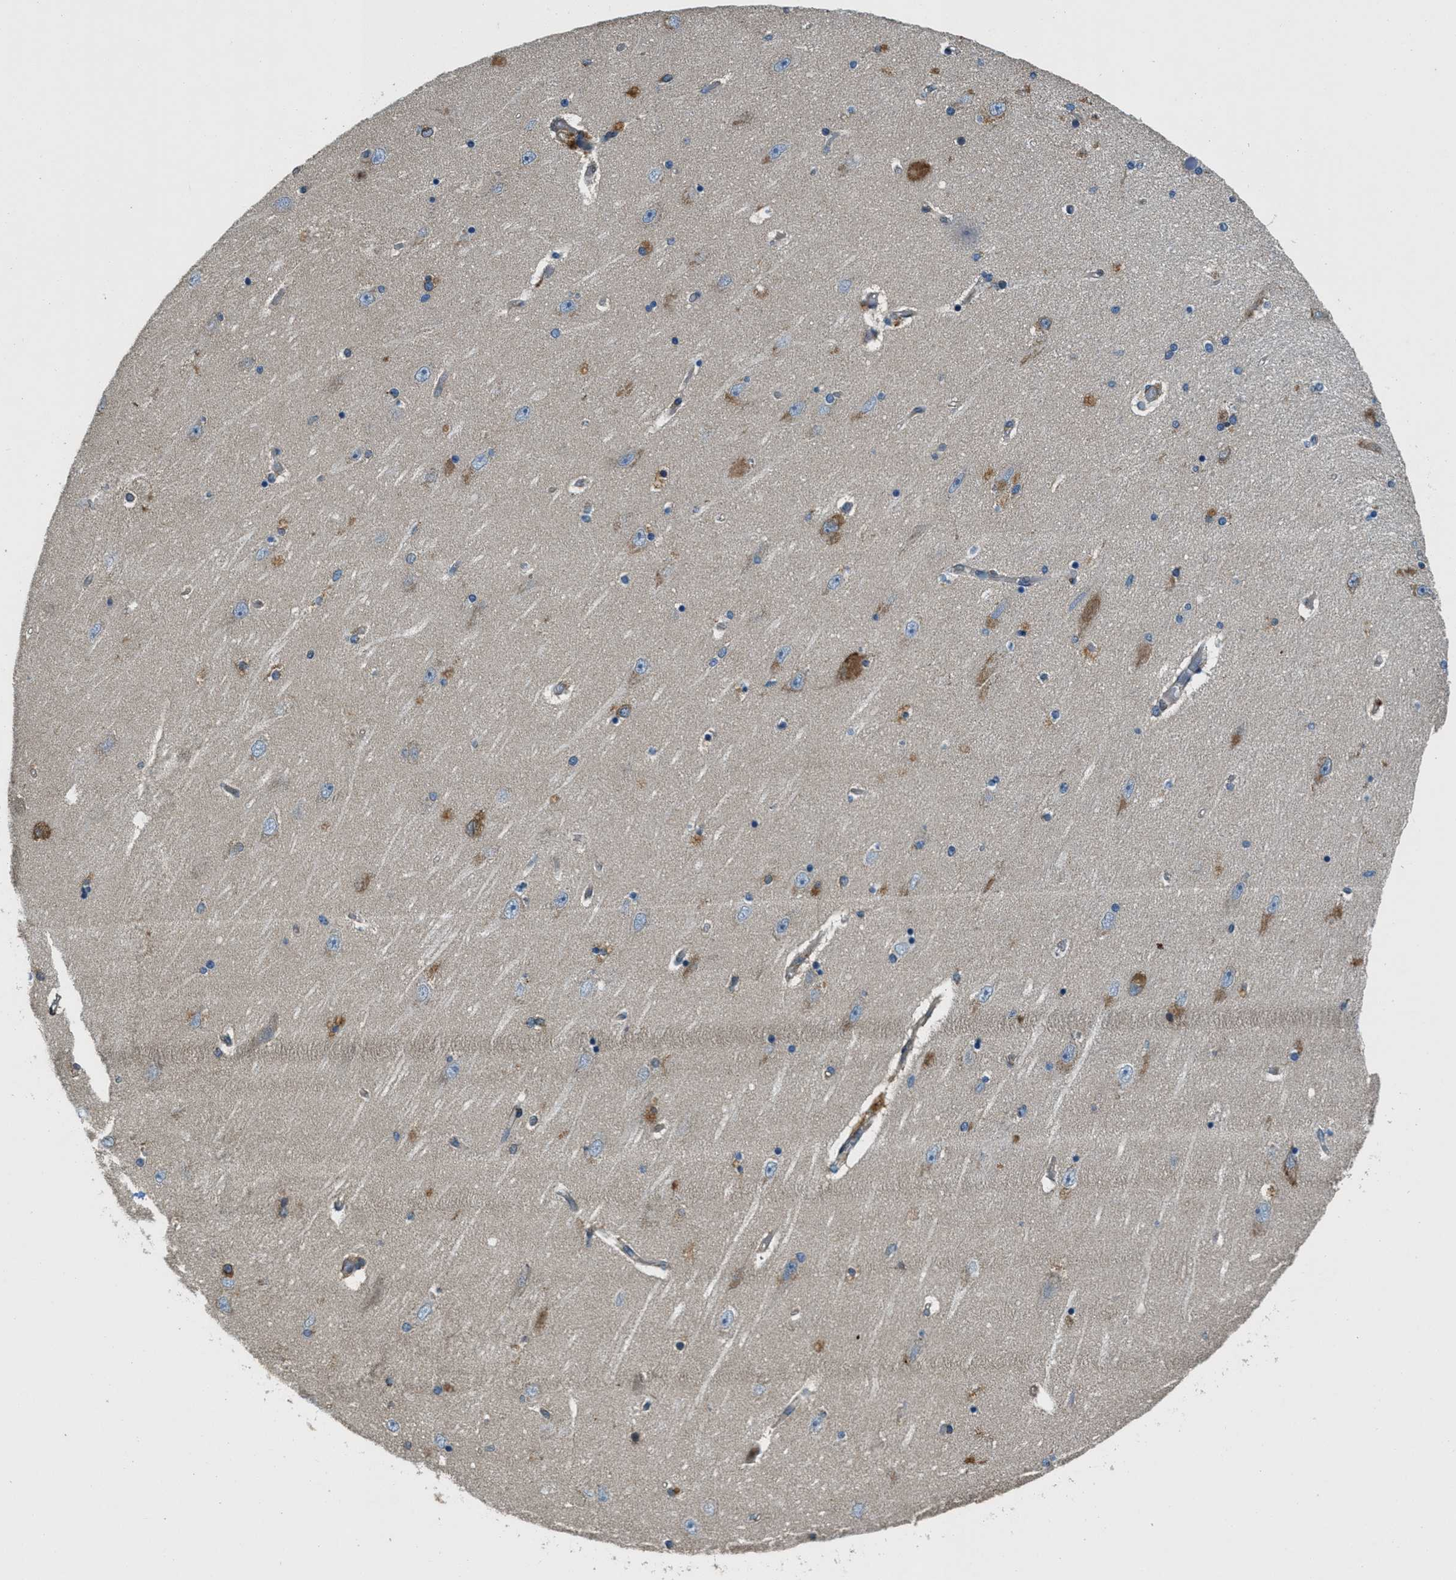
{"staining": {"intensity": "moderate", "quantity": "<25%", "location": "cytoplasmic/membranous"}, "tissue": "hippocampus", "cell_type": "Glial cells", "image_type": "normal", "snomed": [{"axis": "morphology", "description": "Normal tissue, NOS"}, {"axis": "topography", "description": "Hippocampus"}], "caption": "This micrograph demonstrates immunohistochemistry (IHC) staining of unremarkable hippocampus, with low moderate cytoplasmic/membranous staining in approximately <25% of glial cells.", "gene": "GIMAP8", "patient": {"sex": "female", "age": 54}}